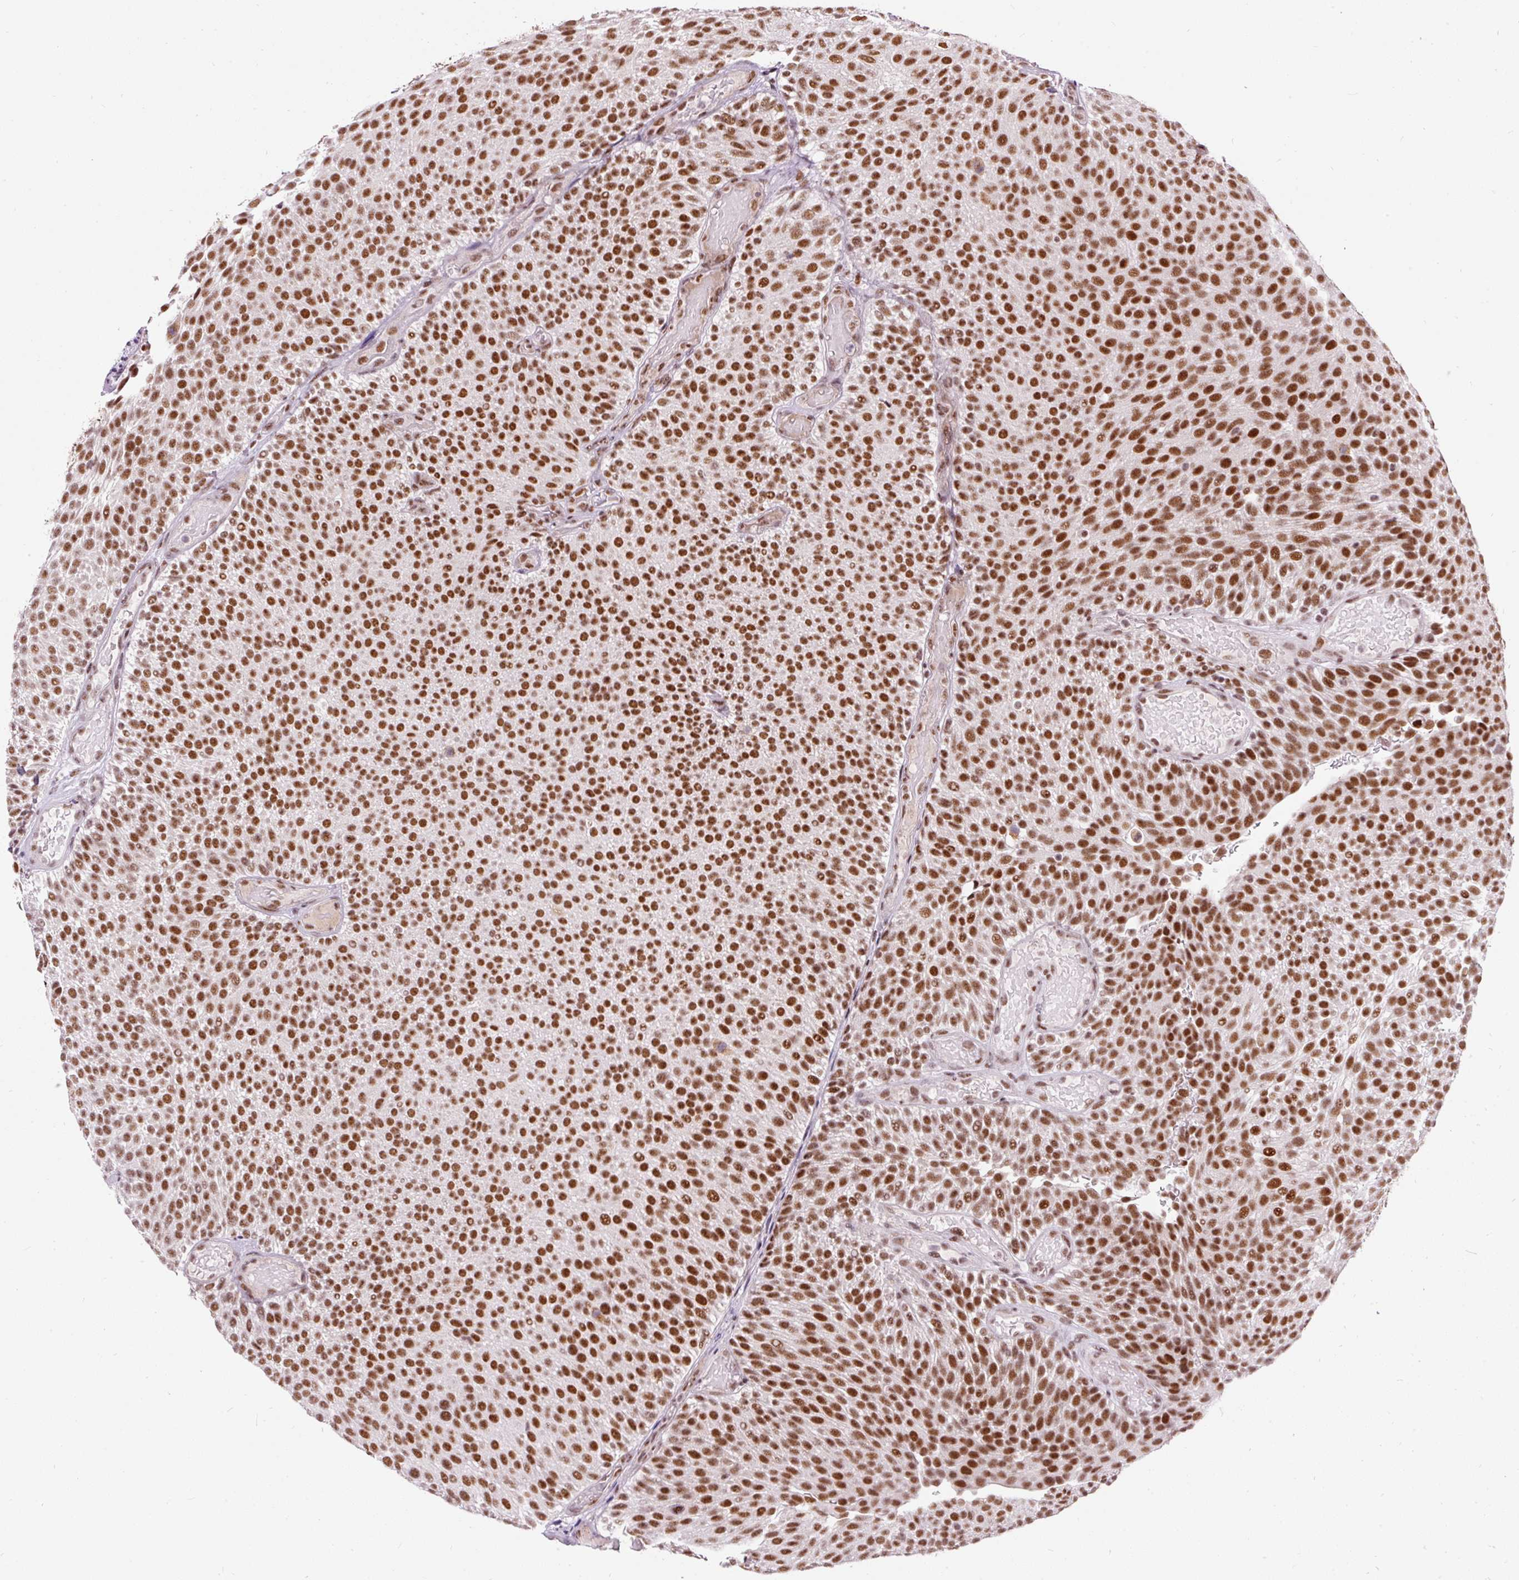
{"staining": {"intensity": "strong", "quantity": ">75%", "location": "nuclear"}, "tissue": "urothelial cancer", "cell_type": "Tumor cells", "image_type": "cancer", "snomed": [{"axis": "morphology", "description": "Urothelial carcinoma, Low grade"}, {"axis": "topography", "description": "Urinary bladder"}], "caption": "Urothelial carcinoma (low-grade) stained with a protein marker reveals strong staining in tumor cells.", "gene": "HNRNPC", "patient": {"sex": "male", "age": 78}}